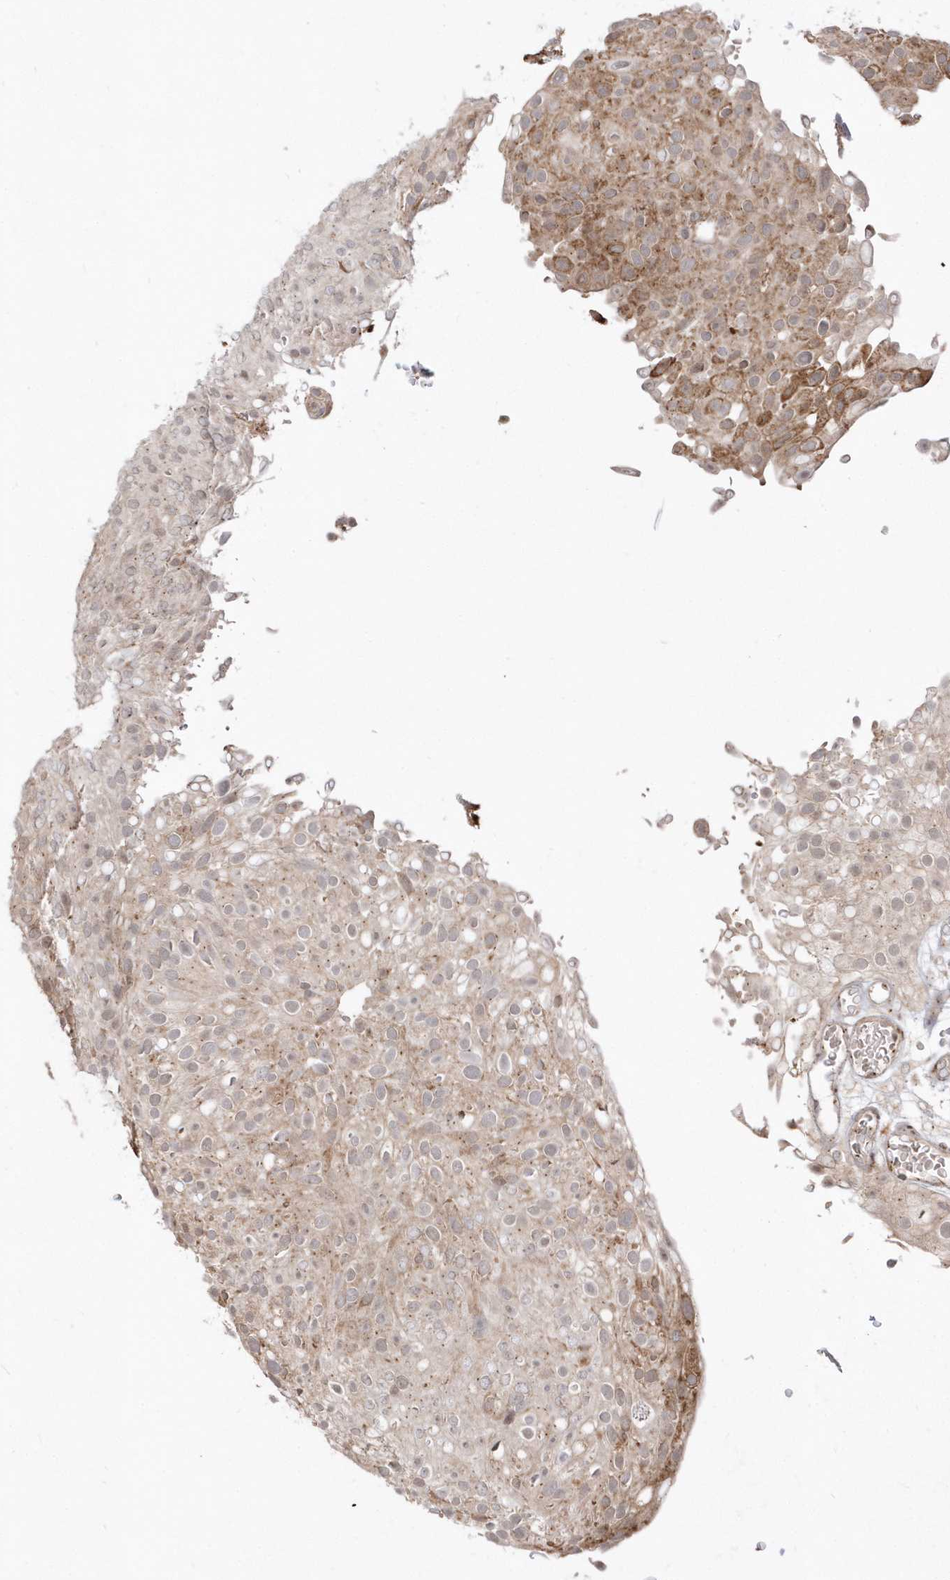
{"staining": {"intensity": "moderate", "quantity": "25%-75%", "location": "cytoplasmic/membranous"}, "tissue": "urothelial cancer", "cell_type": "Tumor cells", "image_type": "cancer", "snomed": [{"axis": "morphology", "description": "Urothelial carcinoma, Low grade"}, {"axis": "topography", "description": "Urinary bladder"}], "caption": "About 25%-75% of tumor cells in low-grade urothelial carcinoma exhibit moderate cytoplasmic/membranous protein staining as visualized by brown immunohistochemical staining.", "gene": "EPC2", "patient": {"sex": "male", "age": 78}}